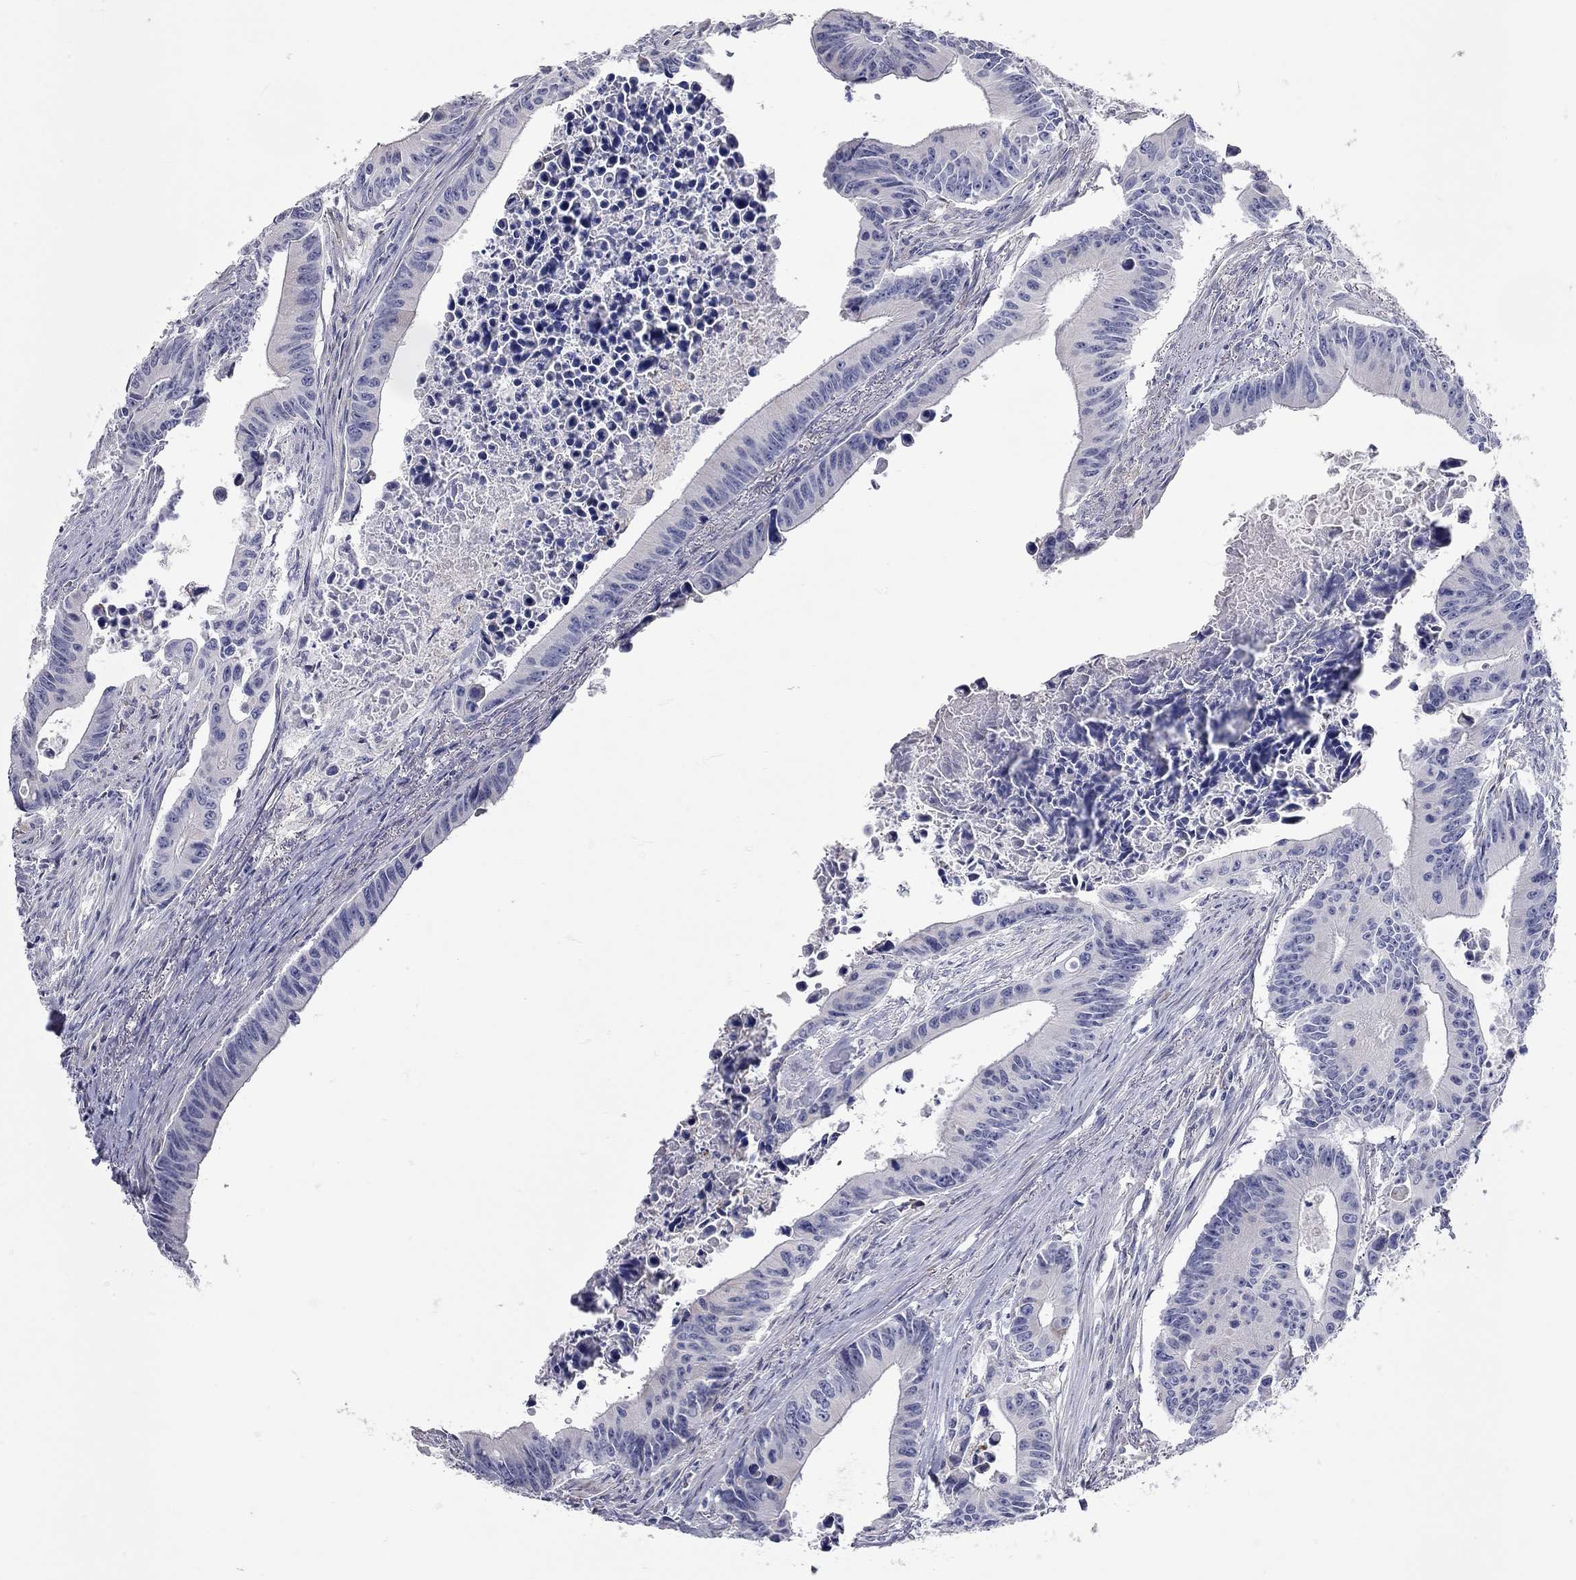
{"staining": {"intensity": "negative", "quantity": "none", "location": "none"}, "tissue": "colorectal cancer", "cell_type": "Tumor cells", "image_type": "cancer", "snomed": [{"axis": "morphology", "description": "Adenocarcinoma, NOS"}, {"axis": "topography", "description": "Colon"}], "caption": "Immunohistochemical staining of human adenocarcinoma (colorectal) exhibits no significant expression in tumor cells.", "gene": "XAGE2", "patient": {"sex": "female", "age": 87}}